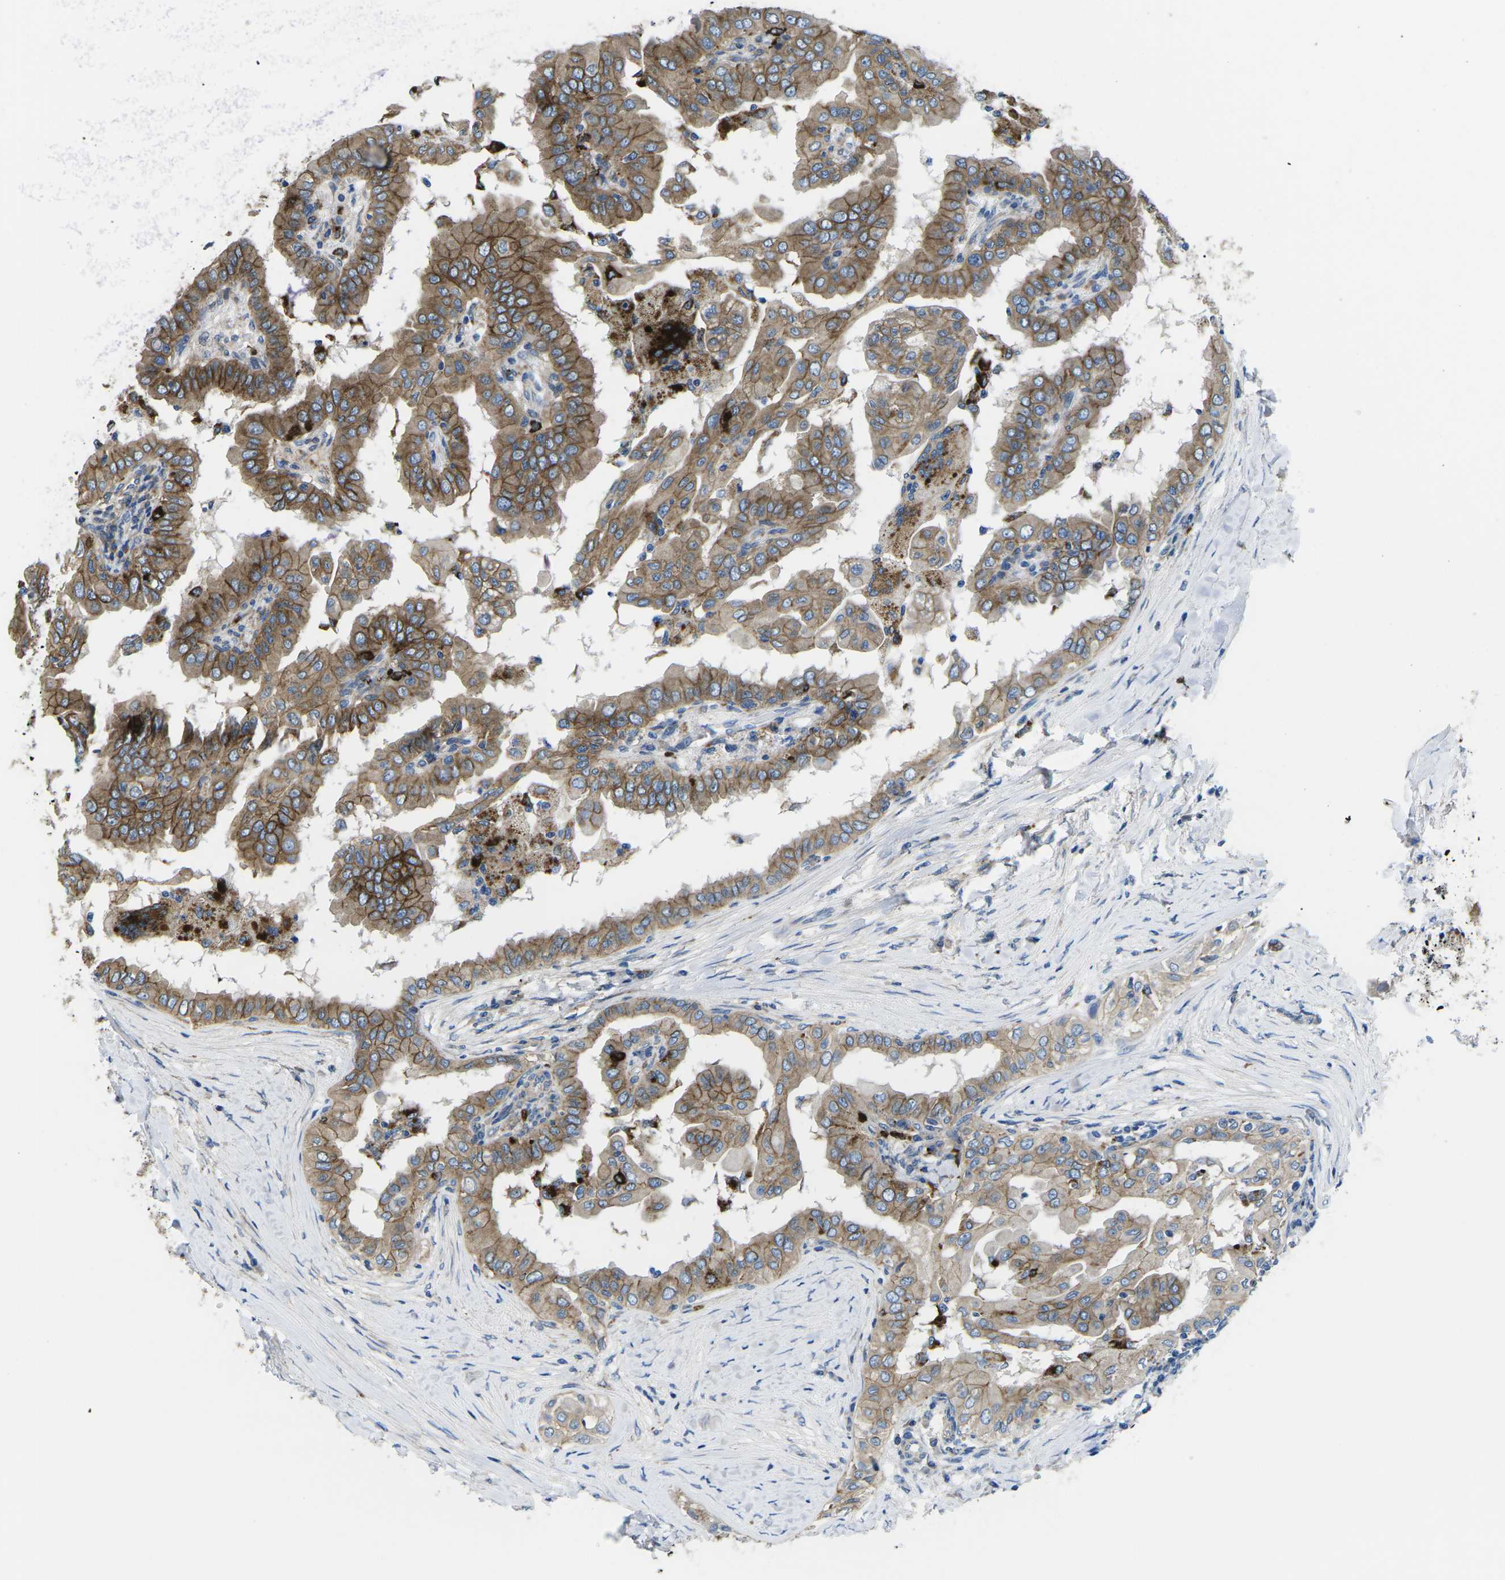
{"staining": {"intensity": "moderate", "quantity": ">75%", "location": "cytoplasmic/membranous"}, "tissue": "thyroid cancer", "cell_type": "Tumor cells", "image_type": "cancer", "snomed": [{"axis": "morphology", "description": "Papillary adenocarcinoma, NOS"}, {"axis": "topography", "description": "Thyroid gland"}], "caption": "The photomicrograph exhibits immunohistochemical staining of papillary adenocarcinoma (thyroid). There is moderate cytoplasmic/membranous positivity is present in approximately >75% of tumor cells.", "gene": "DLG1", "patient": {"sex": "male", "age": 33}}